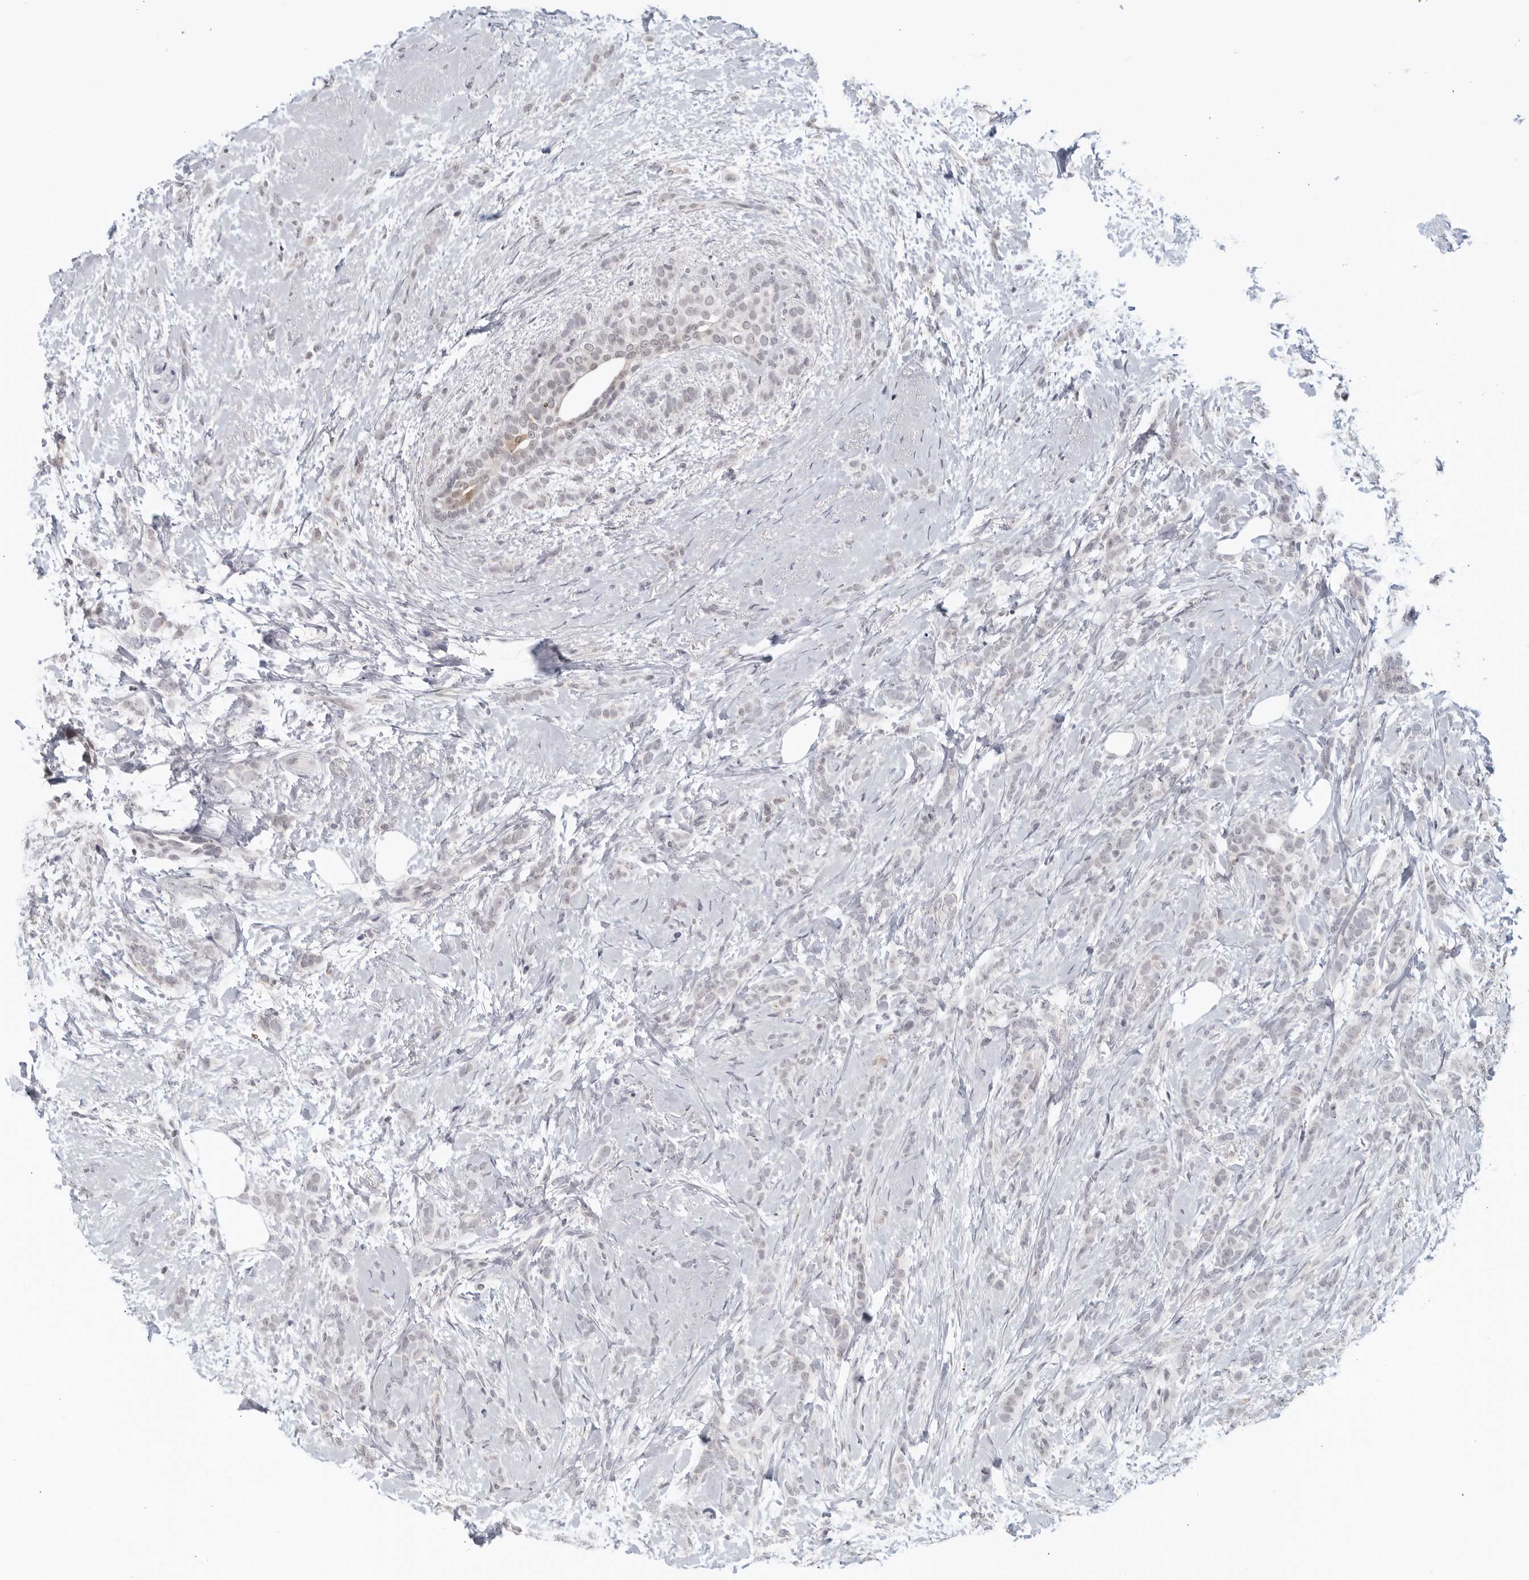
{"staining": {"intensity": "negative", "quantity": "none", "location": "none"}, "tissue": "breast cancer", "cell_type": "Tumor cells", "image_type": "cancer", "snomed": [{"axis": "morphology", "description": "Lobular carcinoma, in situ"}, {"axis": "morphology", "description": "Lobular carcinoma"}, {"axis": "topography", "description": "Breast"}], "caption": "Lobular carcinoma in situ (breast) stained for a protein using immunohistochemistry (IHC) displays no staining tumor cells.", "gene": "RAB11FIP3", "patient": {"sex": "female", "age": 41}}